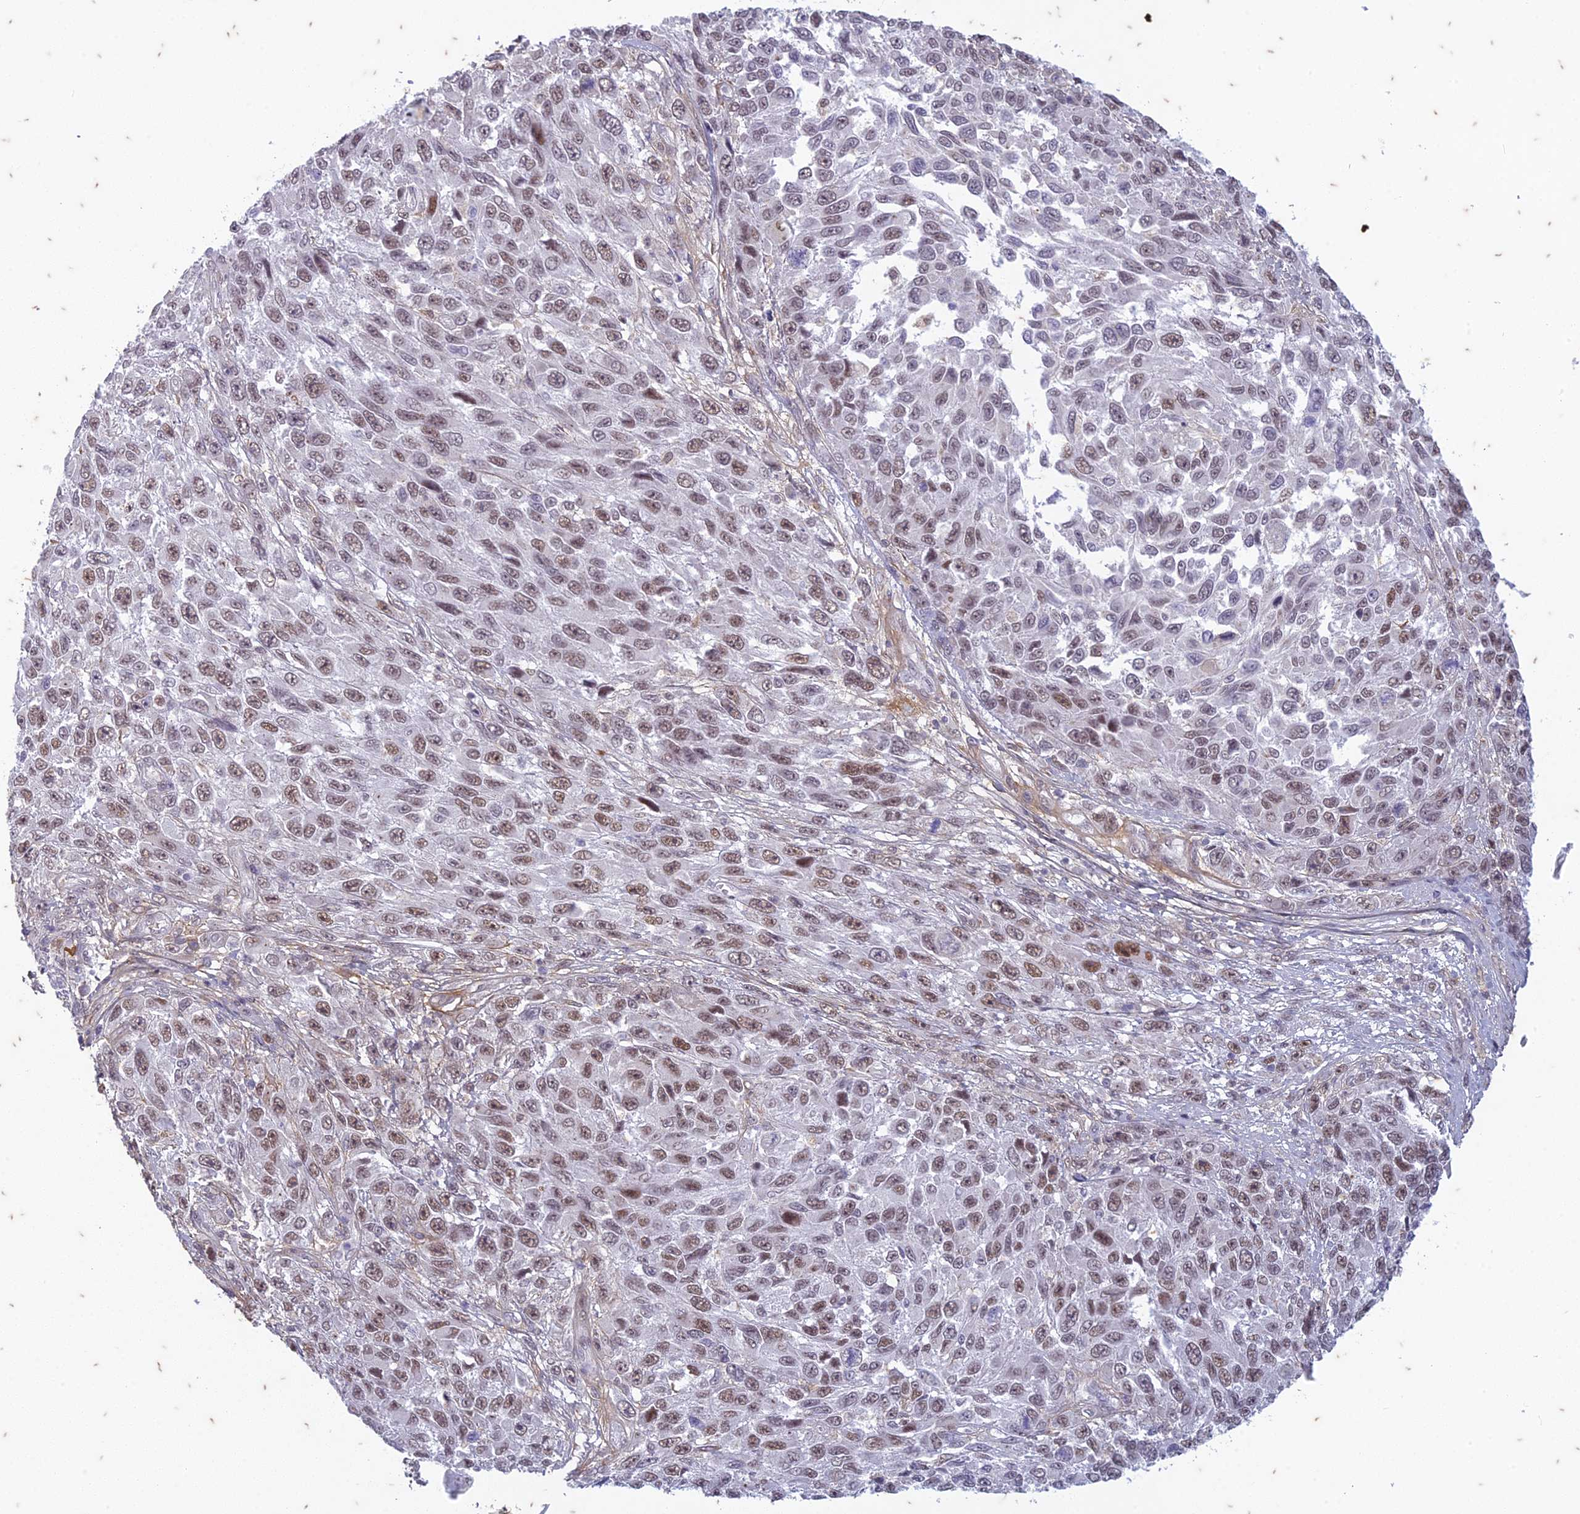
{"staining": {"intensity": "moderate", "quantity": ">75%", "location": "nuclear"}, "tissue": "melanoma", "cell_type": "Tumor cells", "image_type": "cancer", "snomed": [{"axis": "morphology", "description": "Normal tissue, NOS"}, {"axis": "morphology", "description": "Malignant melanoma, NOS"}, {"axis": "topography", "description": "Skin"}], "caption": "A brown stain highlights moderate nuclear staining of a protein in human malignant melanoma tumor cells. (brown staining indicates protein expression, while blue staining denotes nuclei).", "gene": "PABPN1L", "patient": {"sex": "female", "age": 96}}